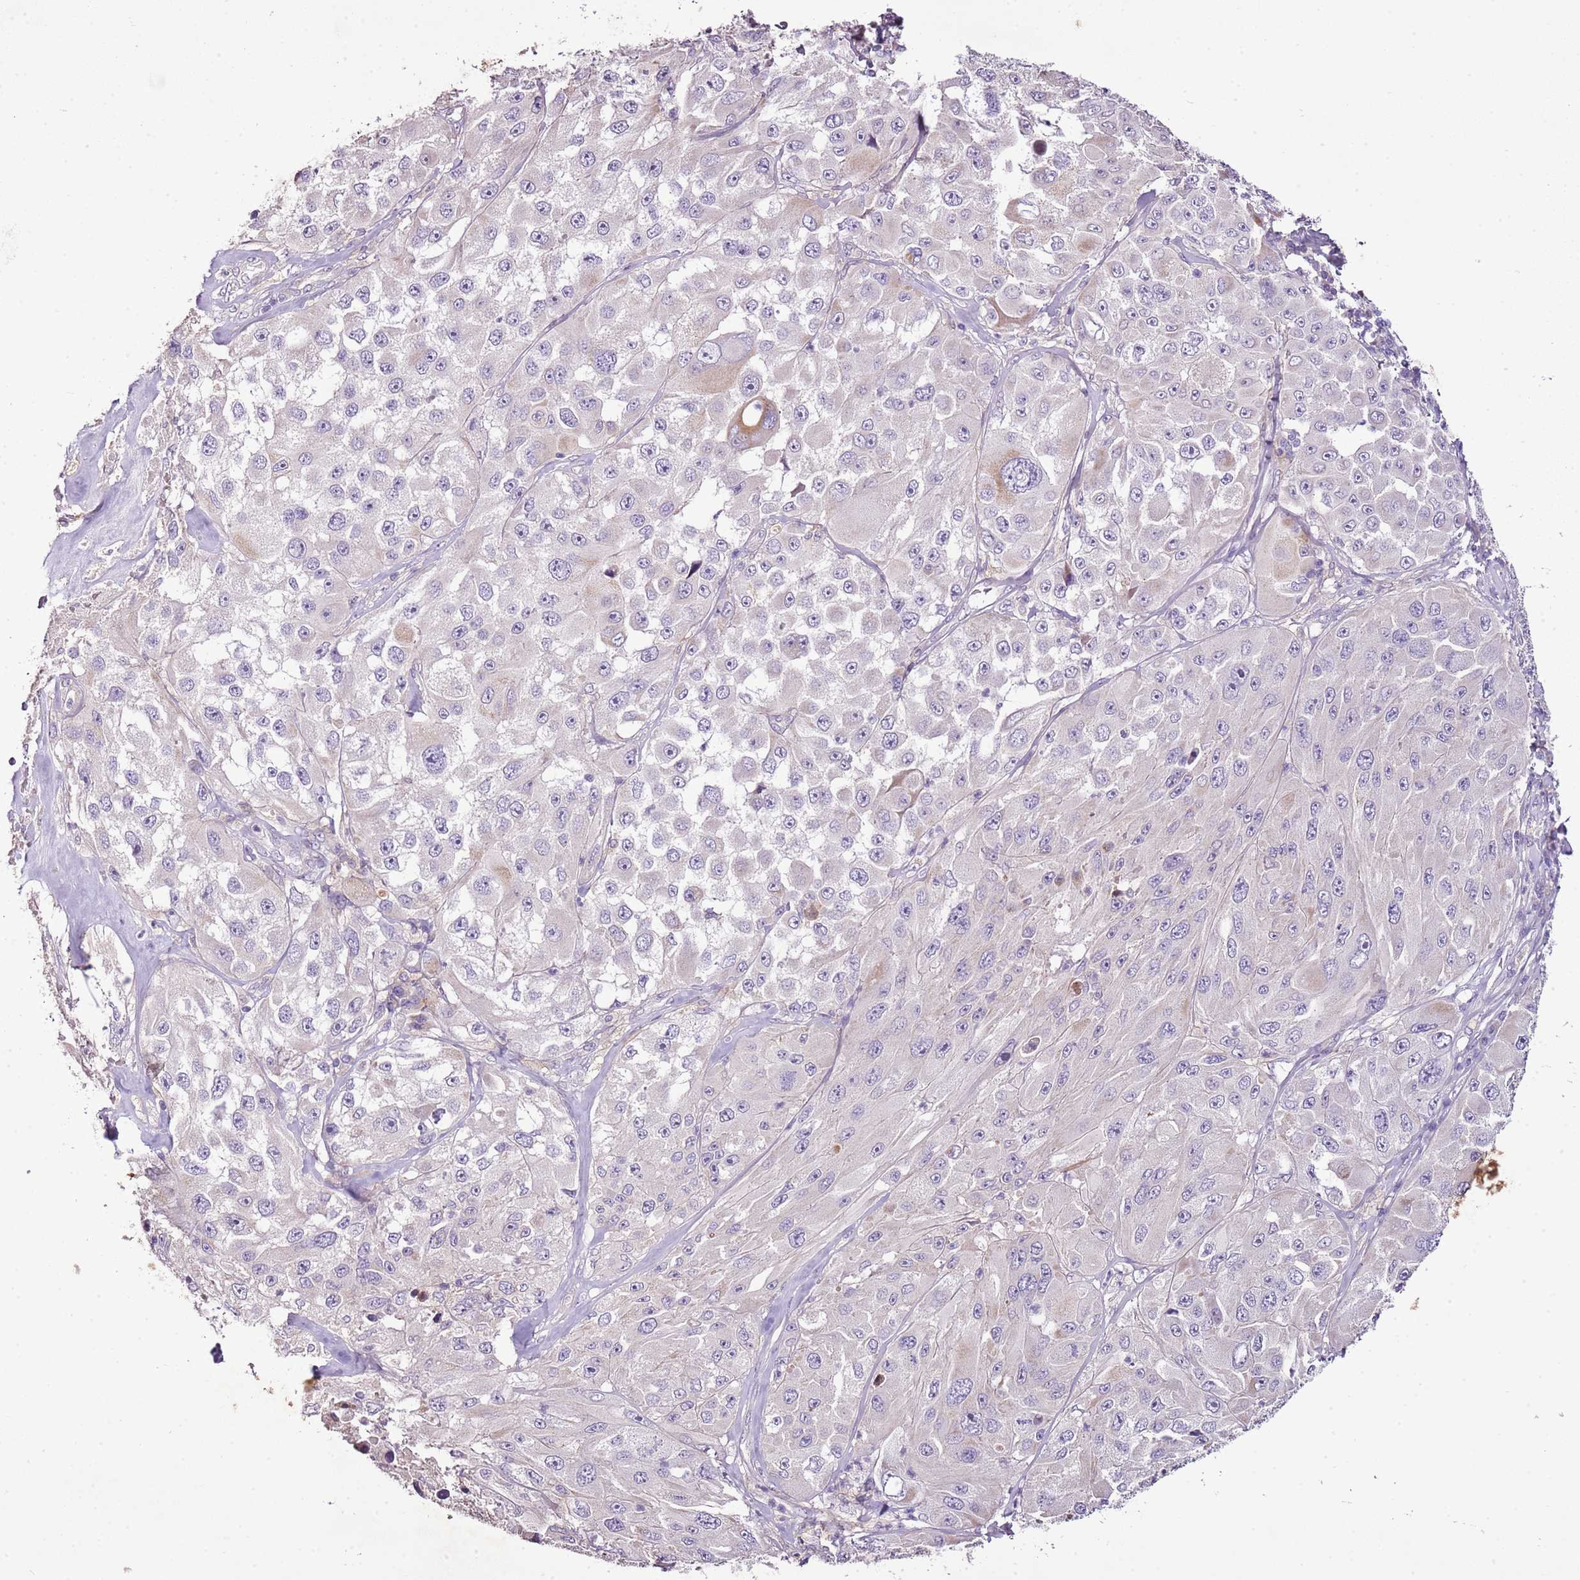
{"staining": {"intensity": "negative", "quantity": "none", "location": "none"}, "tissue": "melanoma", "cell_type": "Tumor cells", "image_type": "cancer", "snomed": [{"axis": "morphology", "description": "Malignant melanoma, Metastatic site"}, {"axis": "topography", "description": "Lymph node"}], "caption": "A high-resolution photomicrograph shows immunohistochemistry (IHC) staining of malignant melanoma (metastatic site), which reveals no significant positivity in tumor cells. (DAB IHC, high magnification).", "gene": "CMKLR1", "patient": {"sex": "male", "age": 62}}